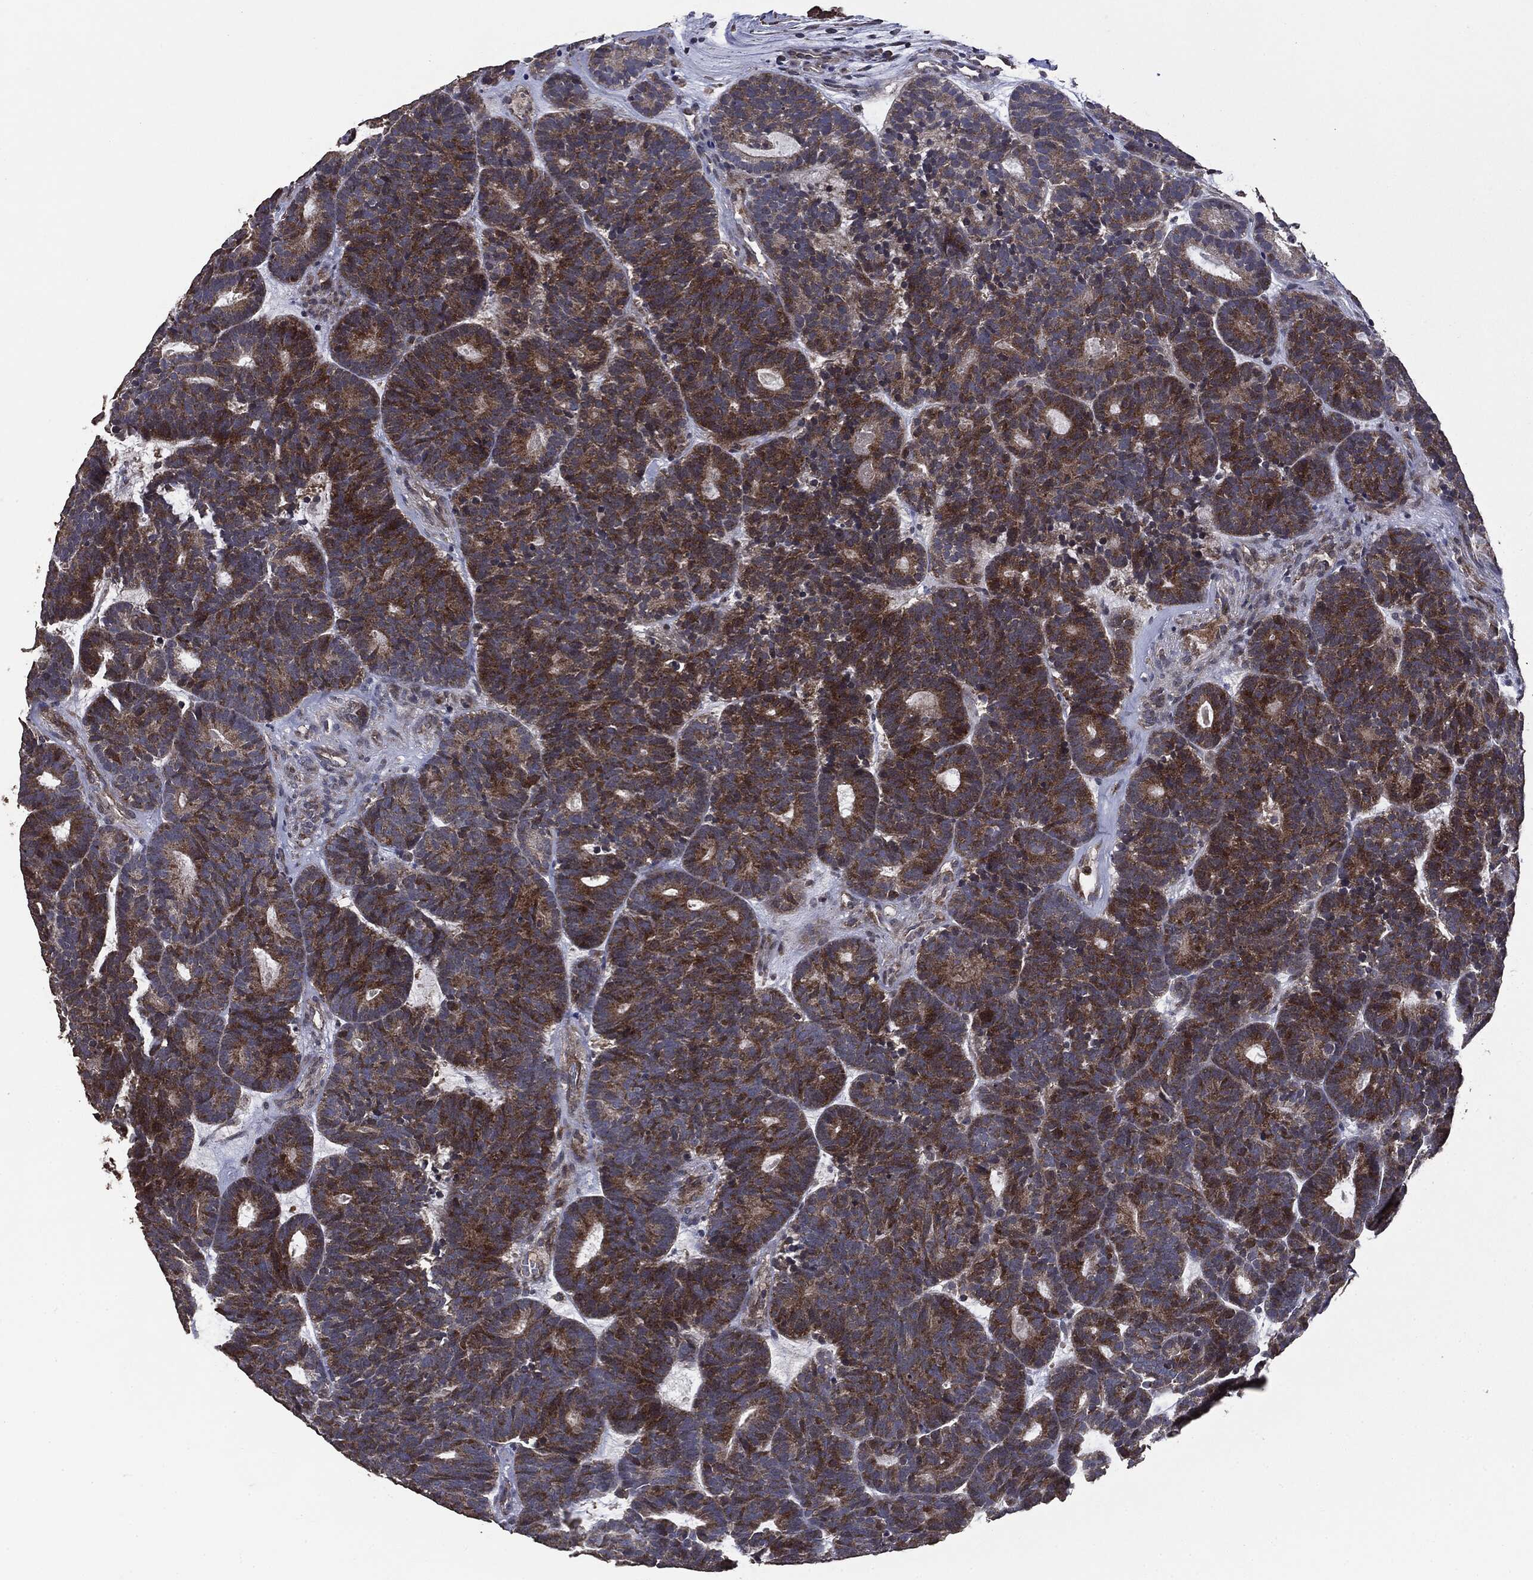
{"staining": {"intensity": "moderate", "quantity": "25%-75%", "location": "cytoplasmic/membranous"}, "tissue": "head and neck cancer", "cell_type": "Tumor cells", "image_type": "cancer", "snomed": [{"axis": "morphology", "description": "Adenocarcinoma, NOS"}, {"axis": "topography", "description": "Head-Neck"}], "caption": "Immunohistochemistry (DAB) staining of head and neck cancer (adenocarcinoma) exhibits moderate cytoplasmic/membranous protein positivity in approximately 25%-75% of tumor cells. Nuclei are stained in blue.", "gene": "MTOR", "patient": {"sex": "female", "age": 81}}